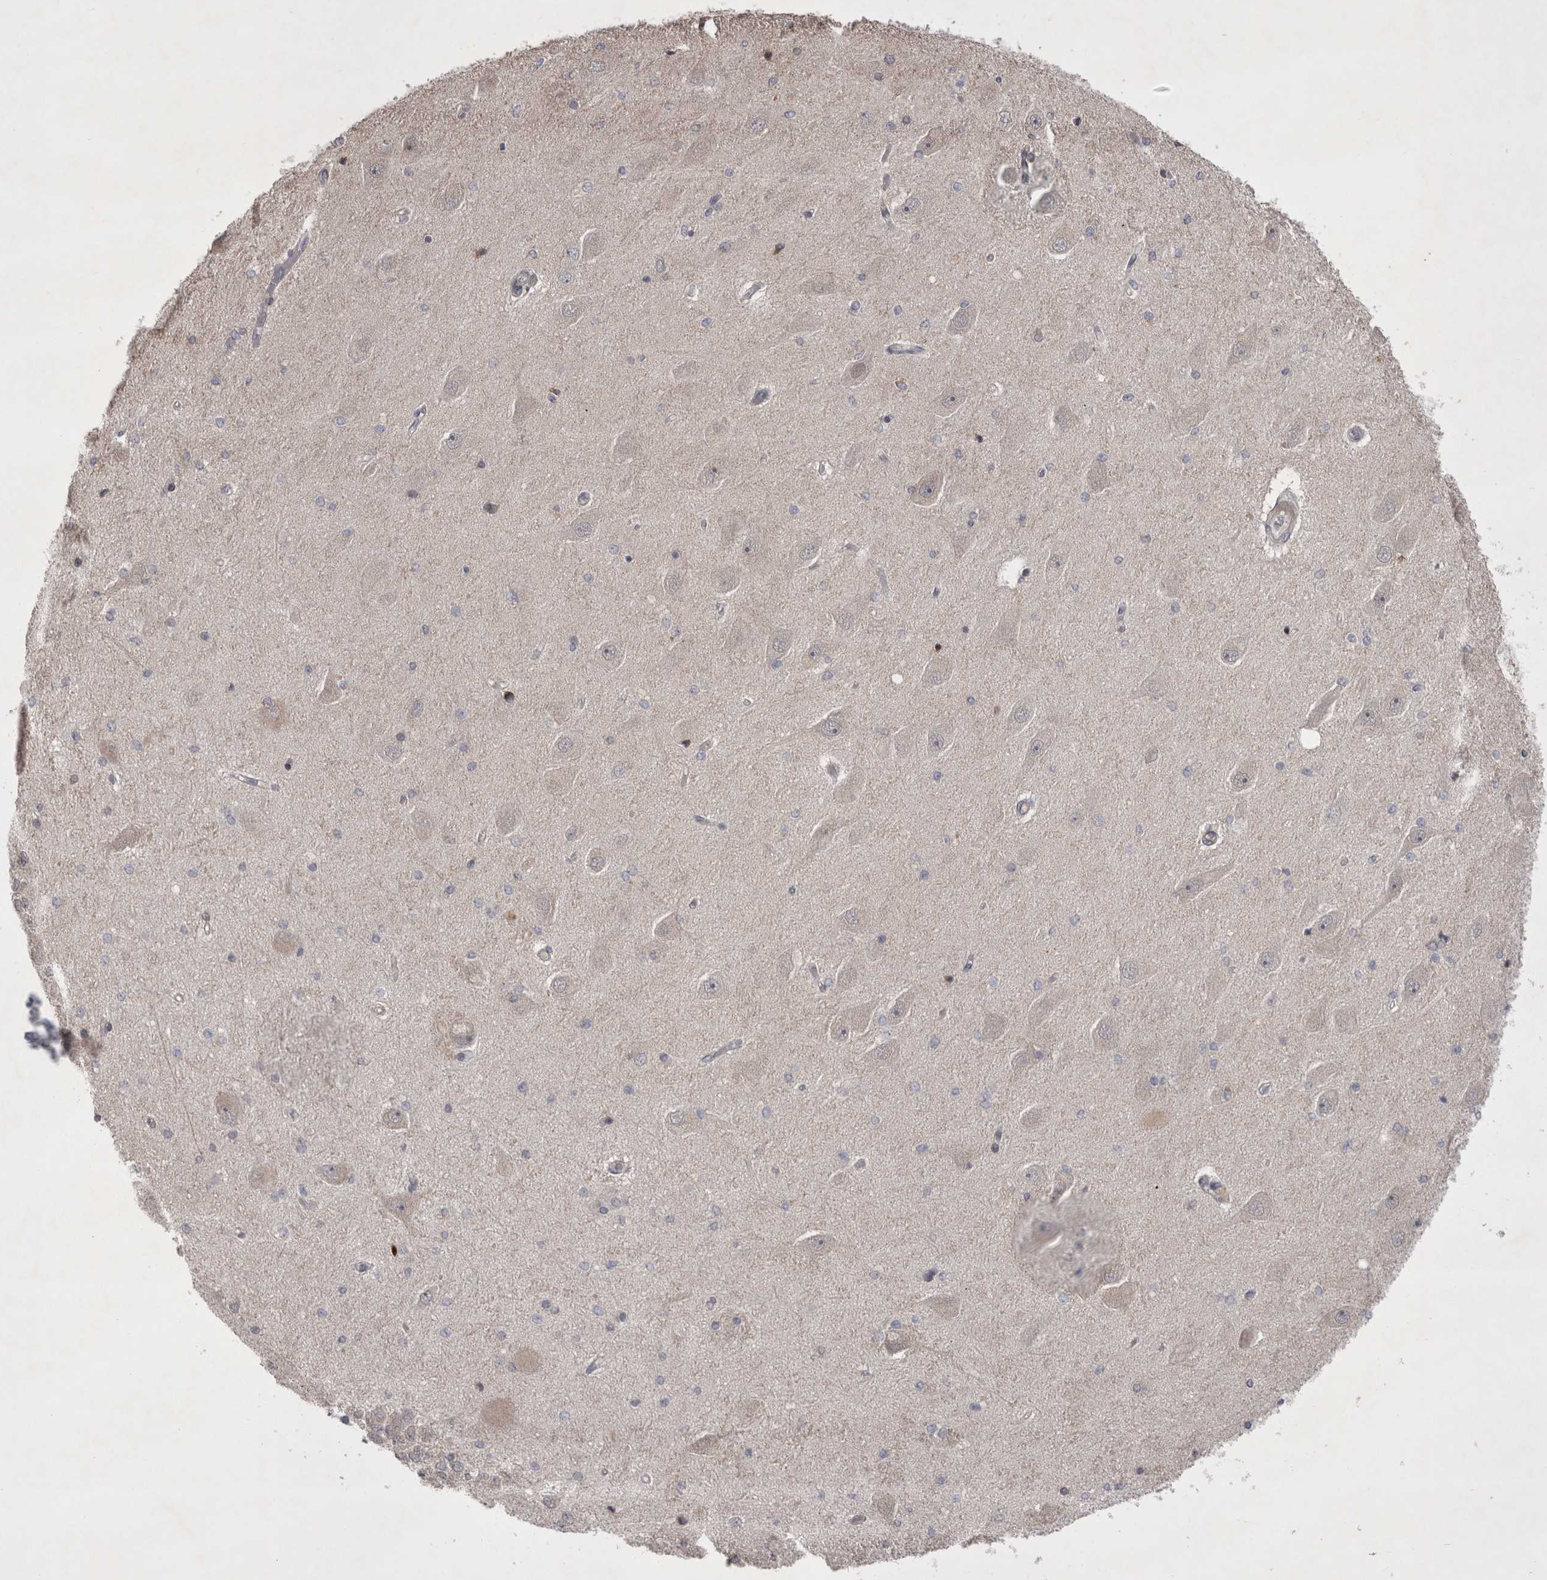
{"staining": {"intensity": "negative", "quantity": "none", "location": "none"}, "tissue": "hippocampus", "cell_type": "Glial cells", "image_type": "normal", "snomed": [{"axis": "morphology", "description": "Normal tissue, NOS"}, {"axis": "topography", "description": "Hippocampus"}], "caption": "Glial cells show no significant expression in unremarkable hippocampus. (Brightfield microscopy of DAB (3,3'-diaminobenzidine) immunohistochemistry at high magnification).", "gene": "NENF", "patient": {"sex": "female", "age": 54}}